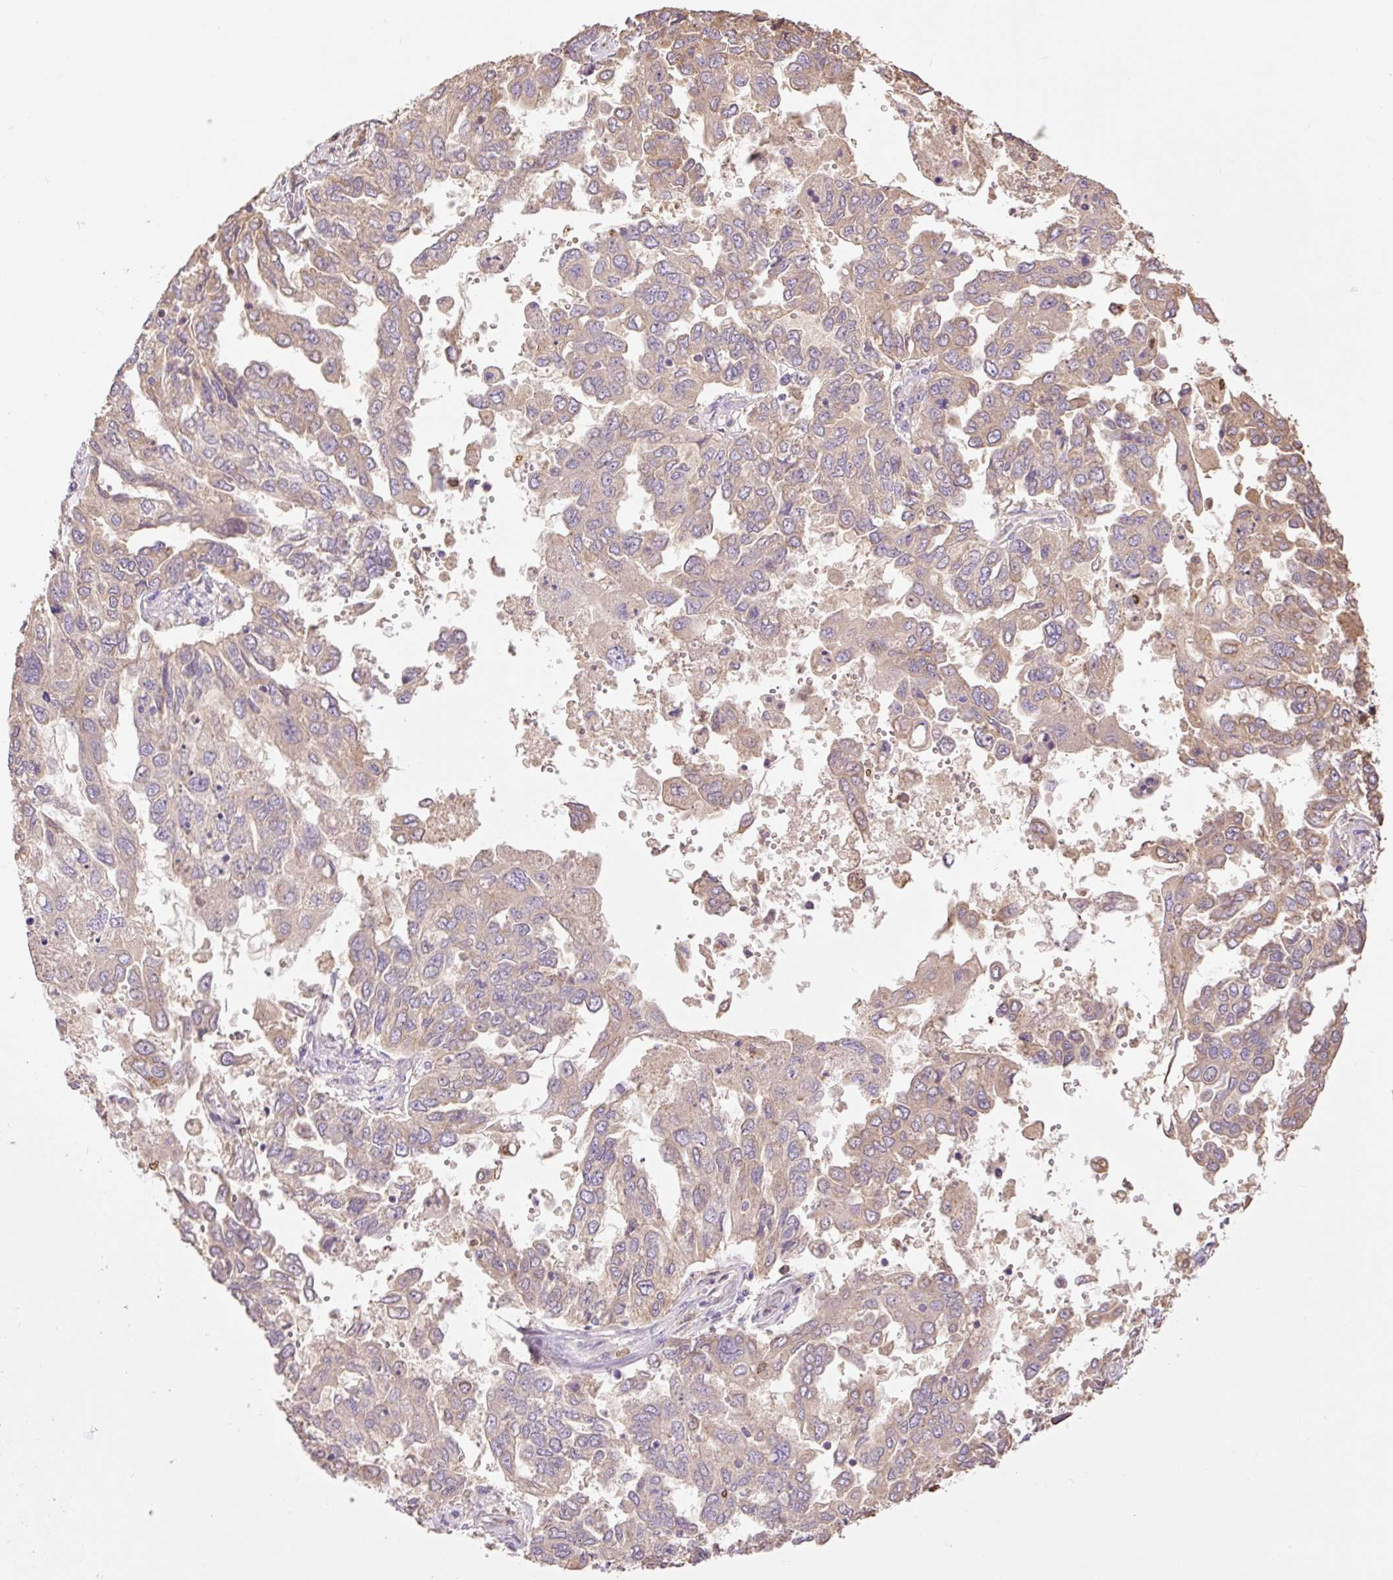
{"staining": {"intensity": "weak", "quantity": "25%-75%", "location": "cytoplasmic/membranous"}, "tissue": "ovarian cancer", "cell_type": "Tumor cells", "image_type": "cancer", "snomed": [{"axis": "morphology", "description": "Cystadenocarcinoma, serous, NOS"}, {"axis": "topography", "description": "Ovary"}], "caption": "Immunohistochemistry (IHC) (DAB) staining of human ovarian cancer (serous cystadenocarcinoma) shows weak cytoplasmic/membranous protein expression in approximately 25%-75% of tumor cells.", "gene": "DESI1", "patient": {"sex": "female", "age": 53}}